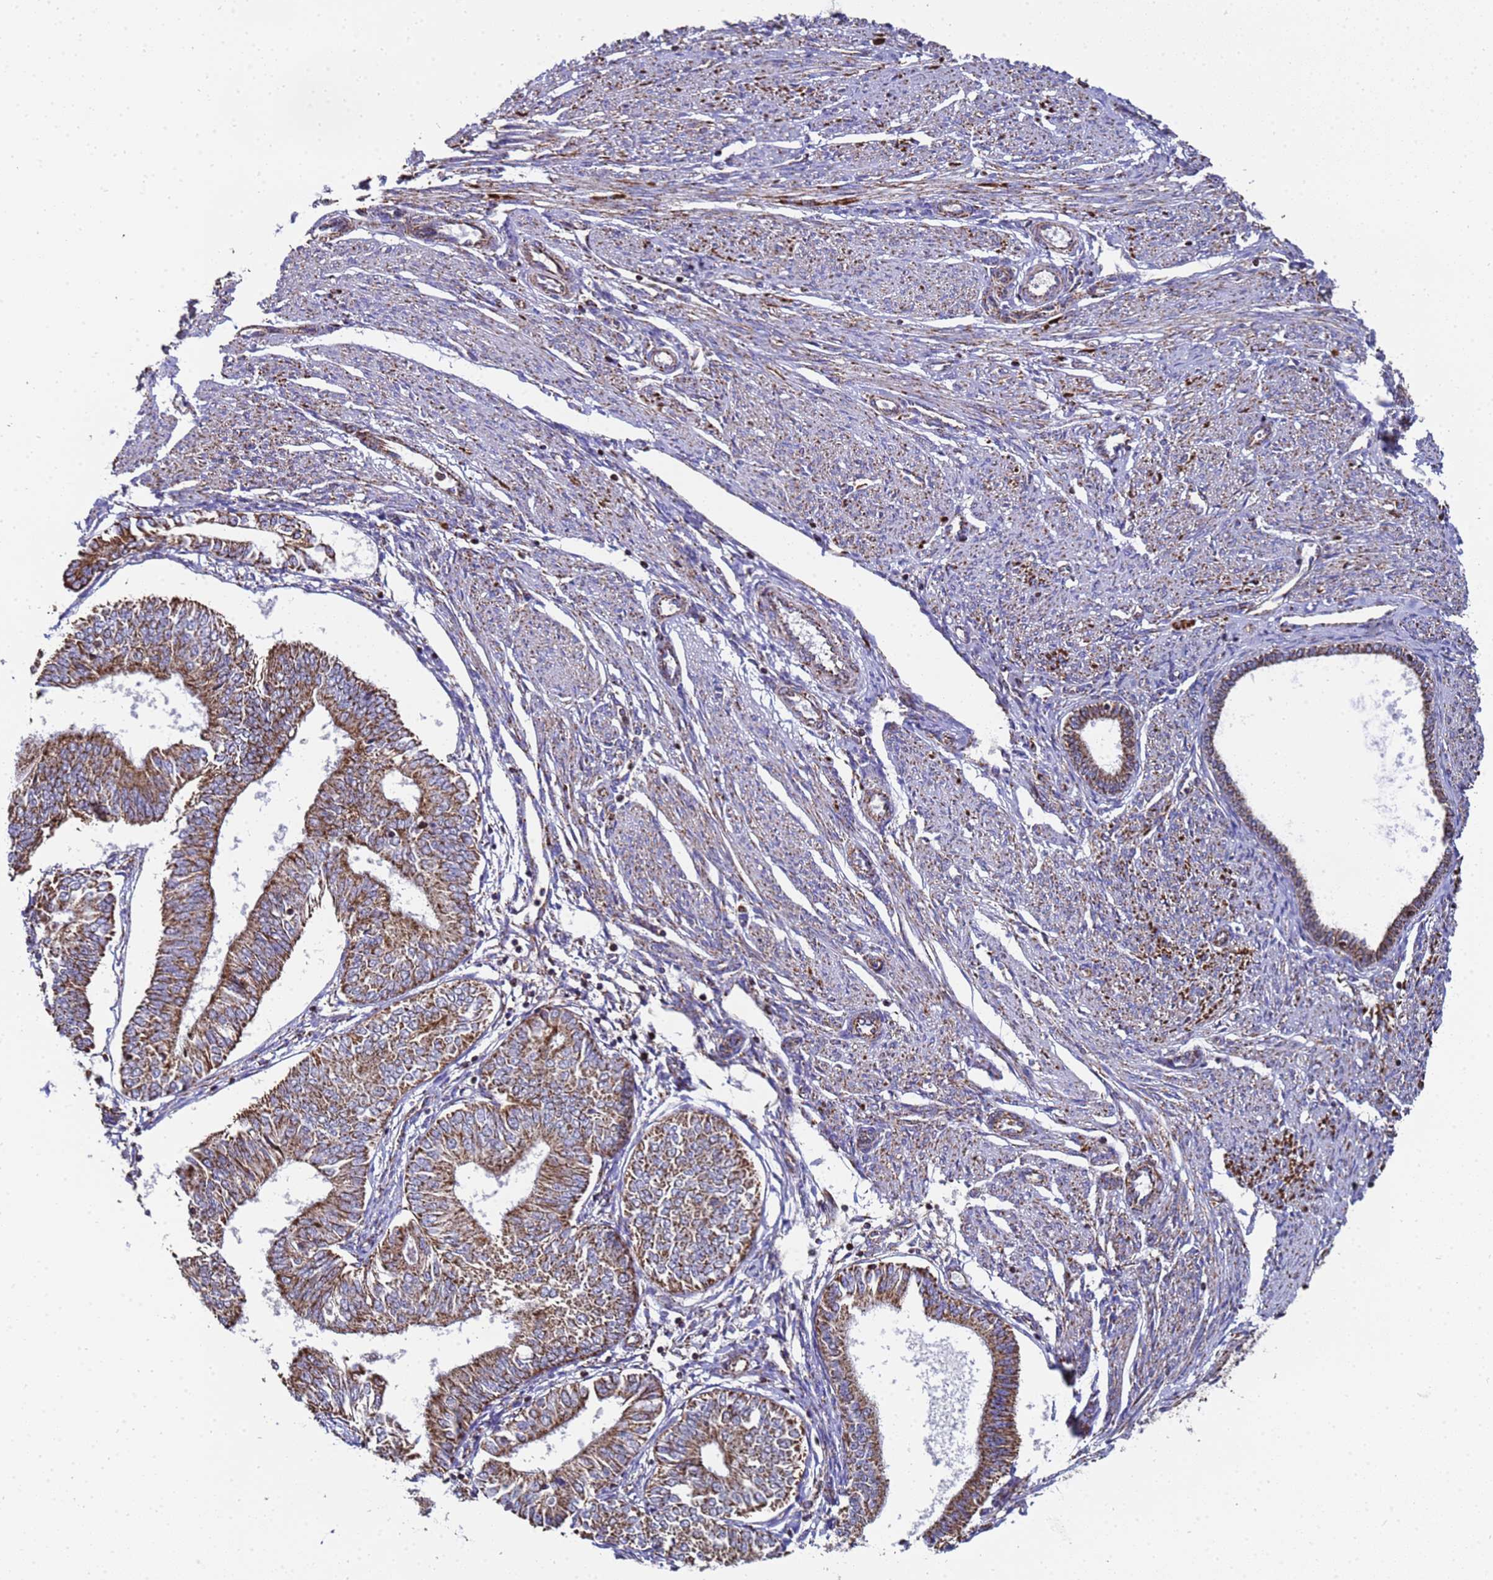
{"staining": {"intensity": "moderate", "quantity": ">75%", "location": "cytoplasmic/membranous"}, "tissue": "endometrial cancer", "cell_type": "Tumor cells", "image_type": "cancer", "snomed": [{"axis": "morphology", "description": "Adenocarcinoma, NOS"}, {"axis": "topography", "description": "Endometrium"}], "caption": "Immunohistochemical staining of endometrial cancer (adenocarcinoma) reveals medium levels of moderate cytoplasmic/membranous positivity in about >75% of tumor cells.", "gene": "MRPS12", "patient": {"sex": "female", "age": 58}}